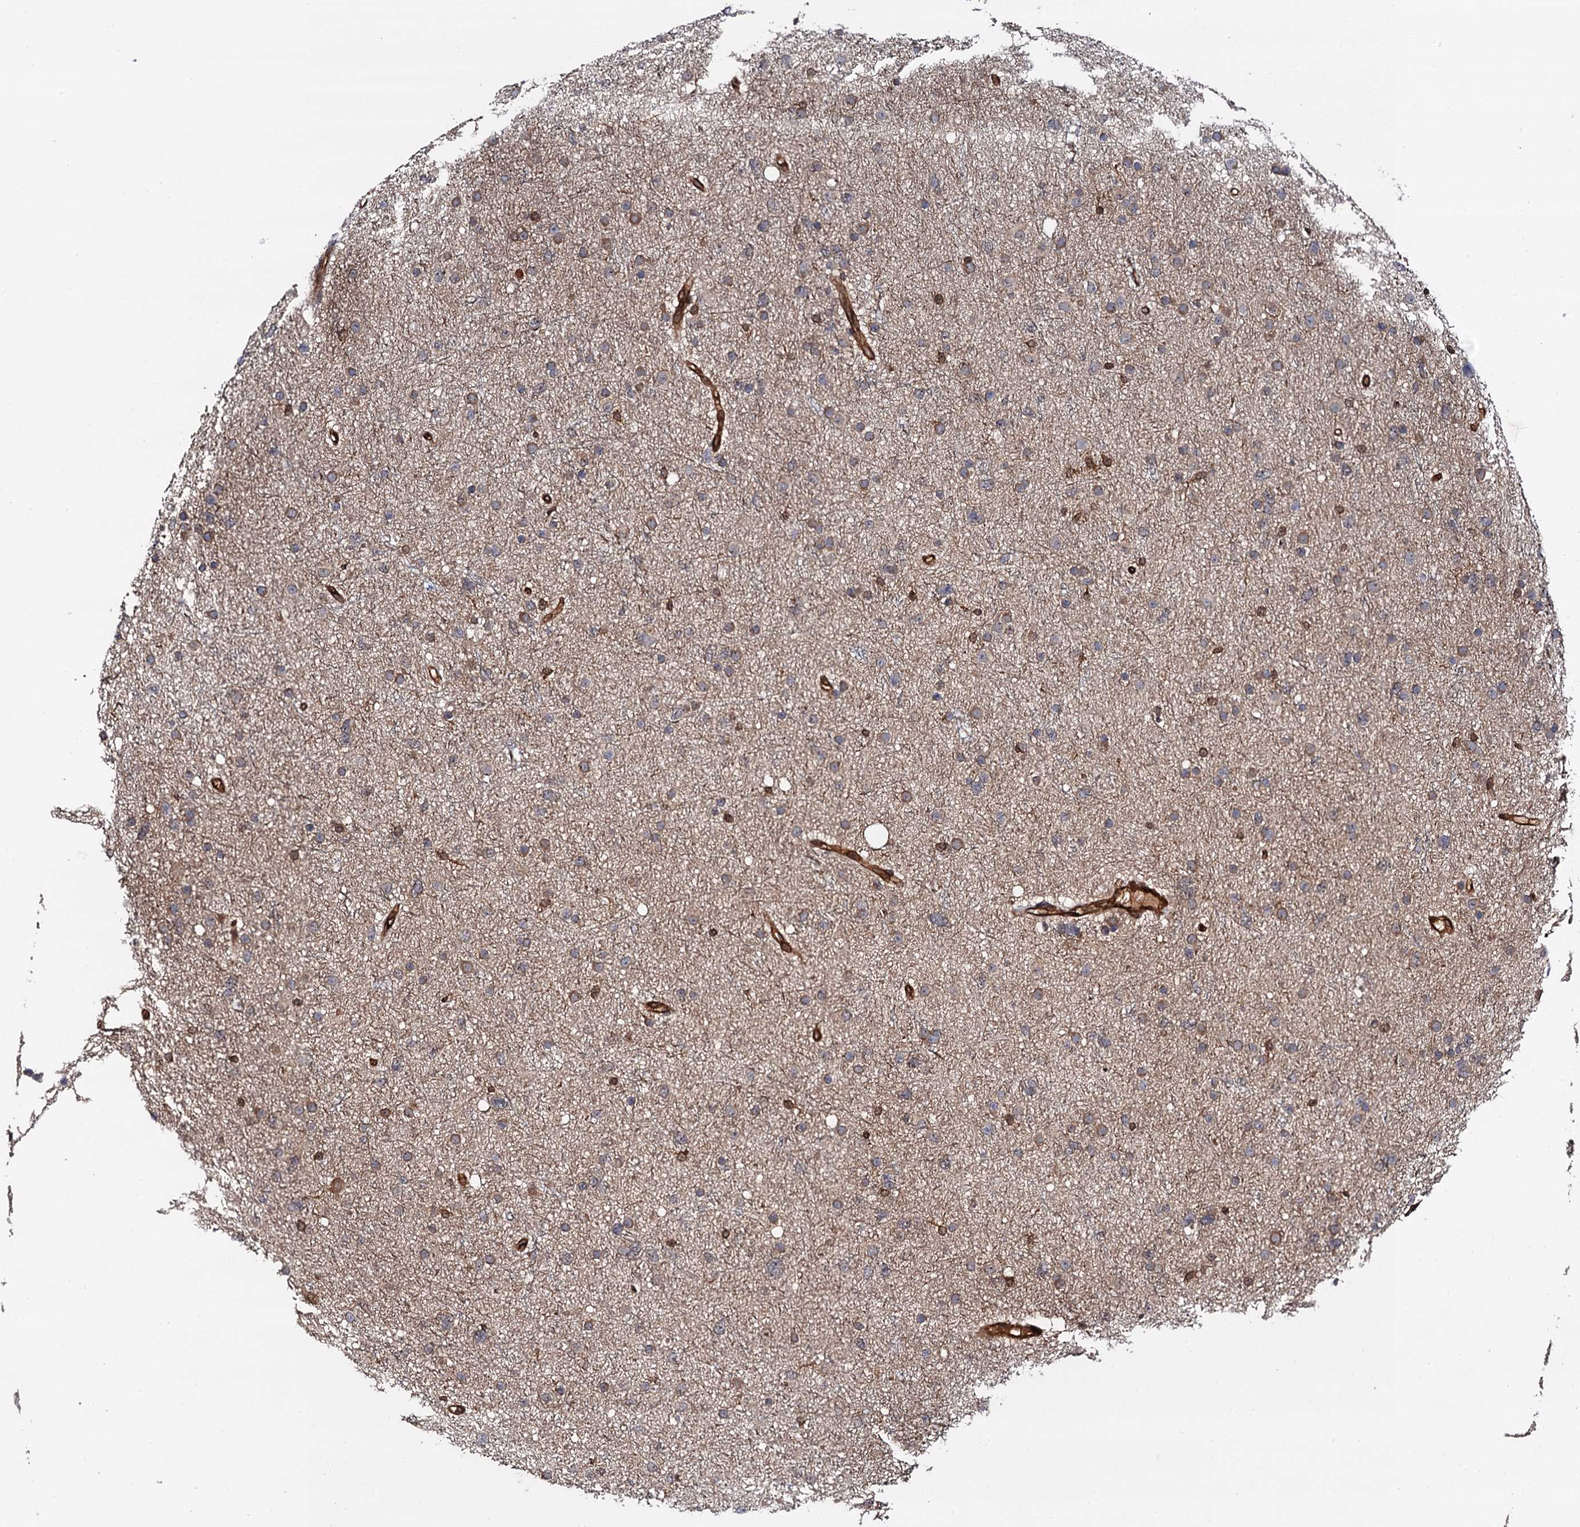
{"staining": {"intensity": "weak", "quantity": "25%-75%", "location": "cytoplasmic/membranous"}, "tissue": "glioma", "cell_type": "Tumor cells", "image_type": "cancer", "snomed": [{"axis": "morphology", "description": "Glioma, malignant, Low grade"}, {"axis": "topography", "description": "Cerebral cortex"}], "caption": "Malignant glioma (low-grade) stained for a protein reveals weak cytoplasmic/membranous positivity in tumor cells.", "gene": "BORA", "patient": {"sex": "female", "age": 39}}